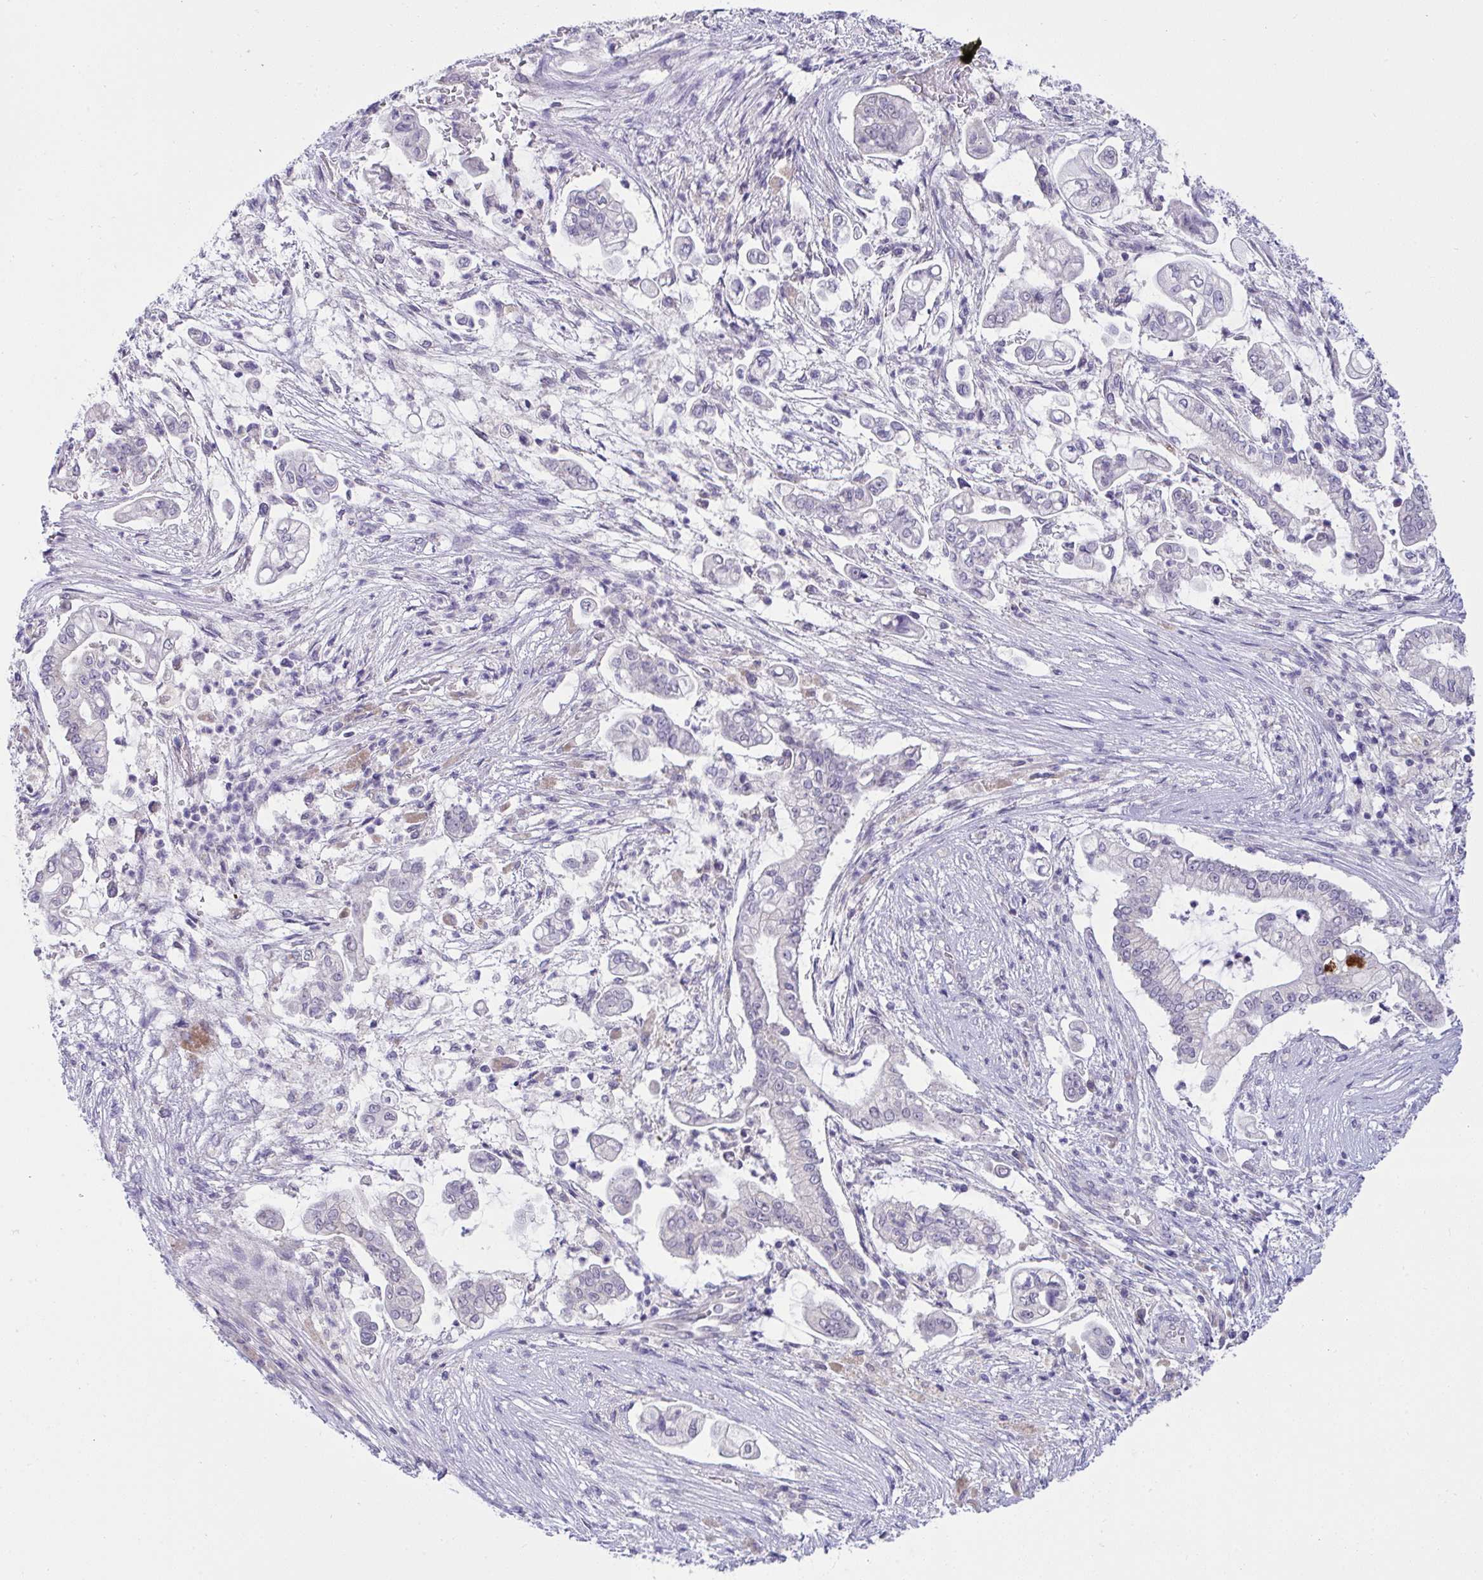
{"staining": {"intensity": "negative", "quantity": "none", "location": "none"}, "tissue": "pancreatic cancer", "cell_type": "Tumor cells", "image_type": "cancer", "snomed": [{"axis": "morphology", "description": "Adenocarcinoma, NOS"}, {"axis": "topography", "description": "Pancreas"}], "caption": "Immunohistochemical staining of human adenocarcinoma (pancreatic) shows no significant positivity in tumor cells.", "gene": "TMEM41A", "patient": {"sex": "female", "age": 69}}